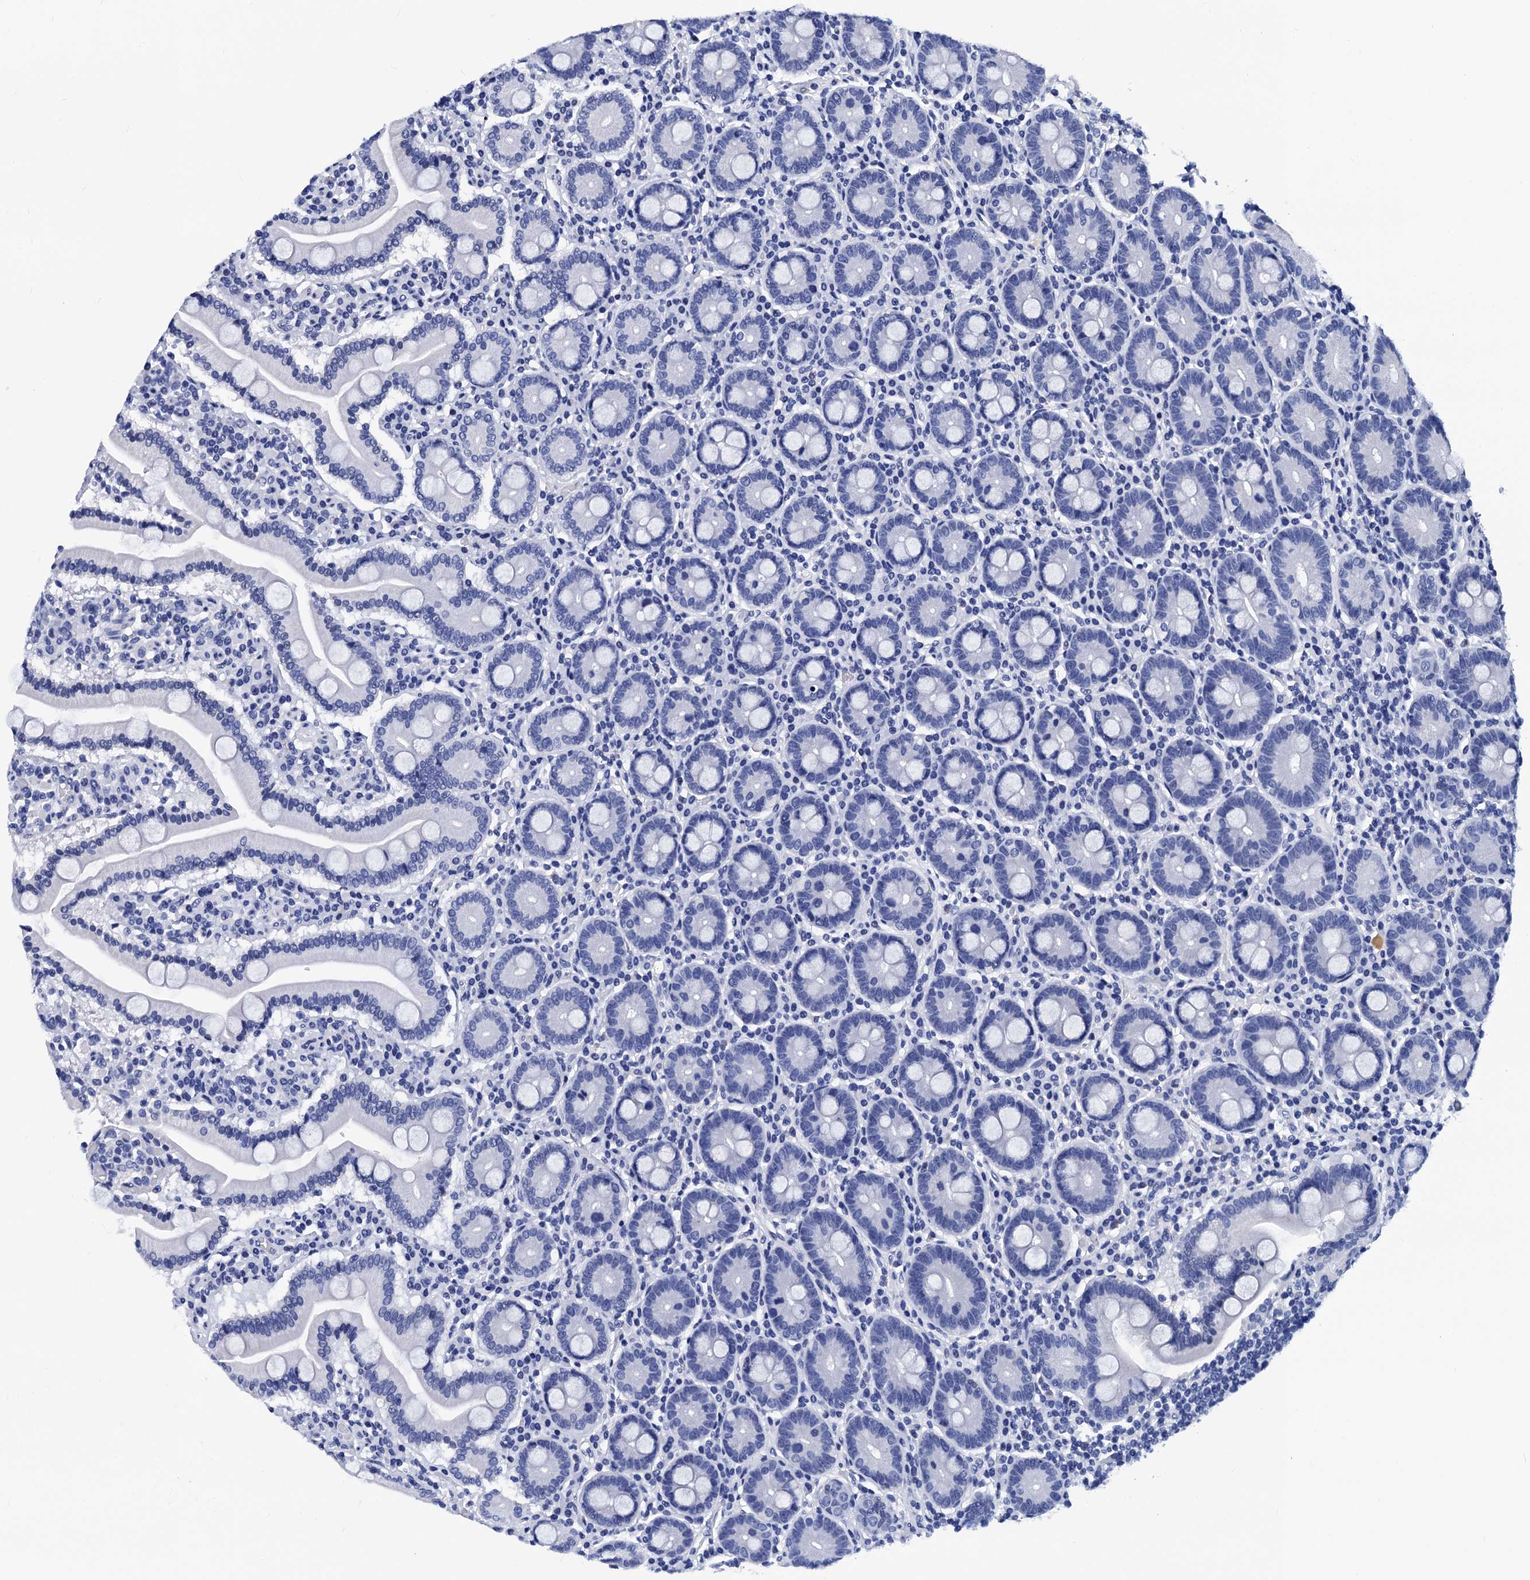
{"staining": {"intensity": "negative", "quantity": "none", "location": "none"}, "tissue": "duodenum", "cell_type": "Glandular cells", "image_type": "normal", "snomed": [{"axis": "morphology", "description": "Normal tissue, NOS"}, {"axis": "topography", "description": "Duodenum"}], "caption": "This is an immunohistochemistry histopathology image of normal duodenum. There is no positivity in glandular cells.", "gene": "LRRC30", "patient": {"sex": "male", "age": 55}}